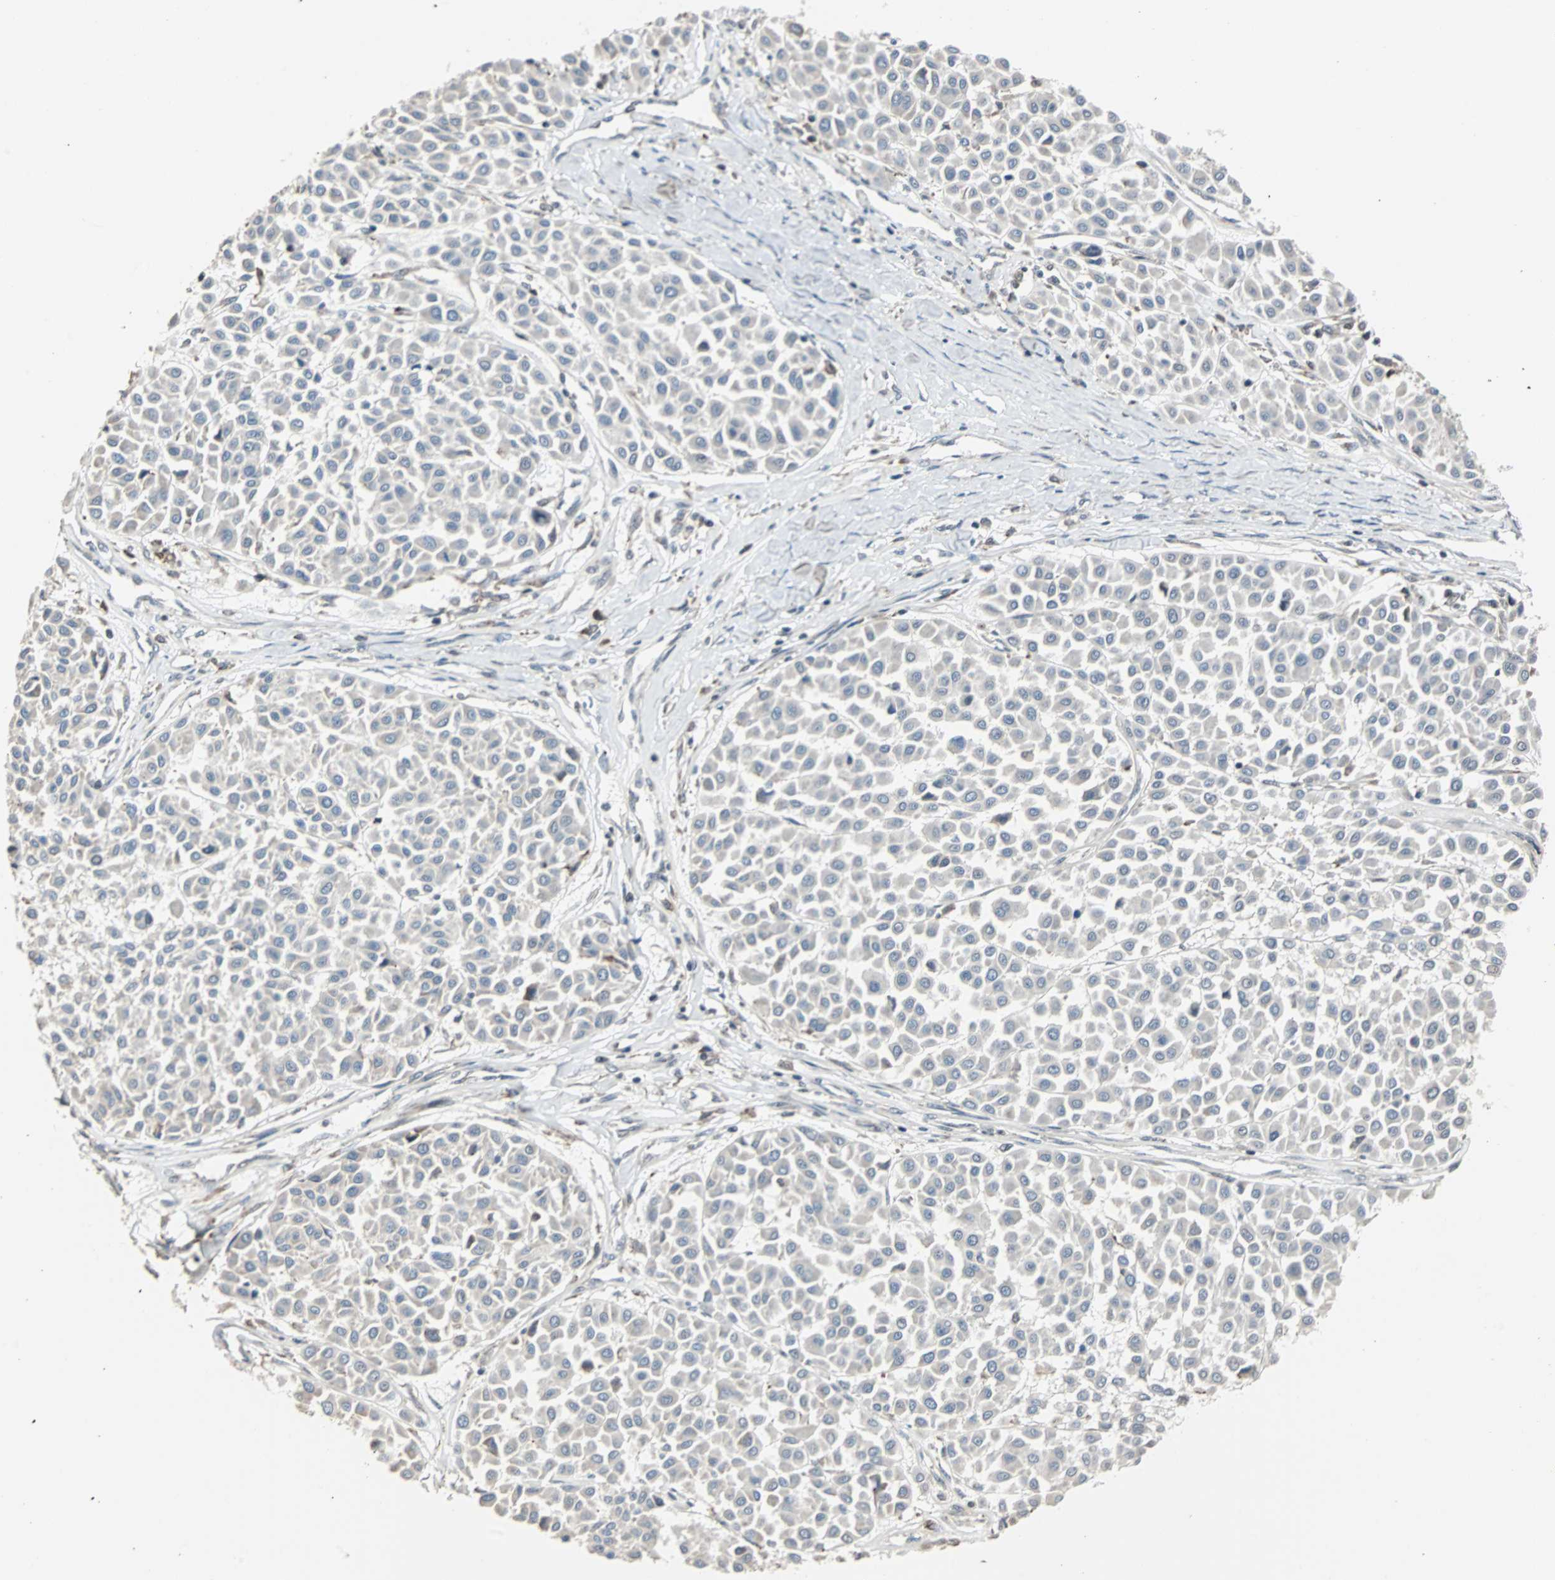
{"staining": {"intensity": "negative", "quantity": "none", "location": "none"}, "tissue": "melanoma", "cell_type": "Tumor cells", "image_type": "cancer", "snomed": [{"axis": "morphology", "description": "Malignant melanoma, Metastatic site"}, {"axis": "topography", "description": "Soft tissue"}], "caption": "Human malignant melanoma (metastatic site) stained for a protein using immunohistochemistry displays no positivity in tumor cells.", "gene": "TERF2IP", "patient": {"sex": "male", "age": 41}}